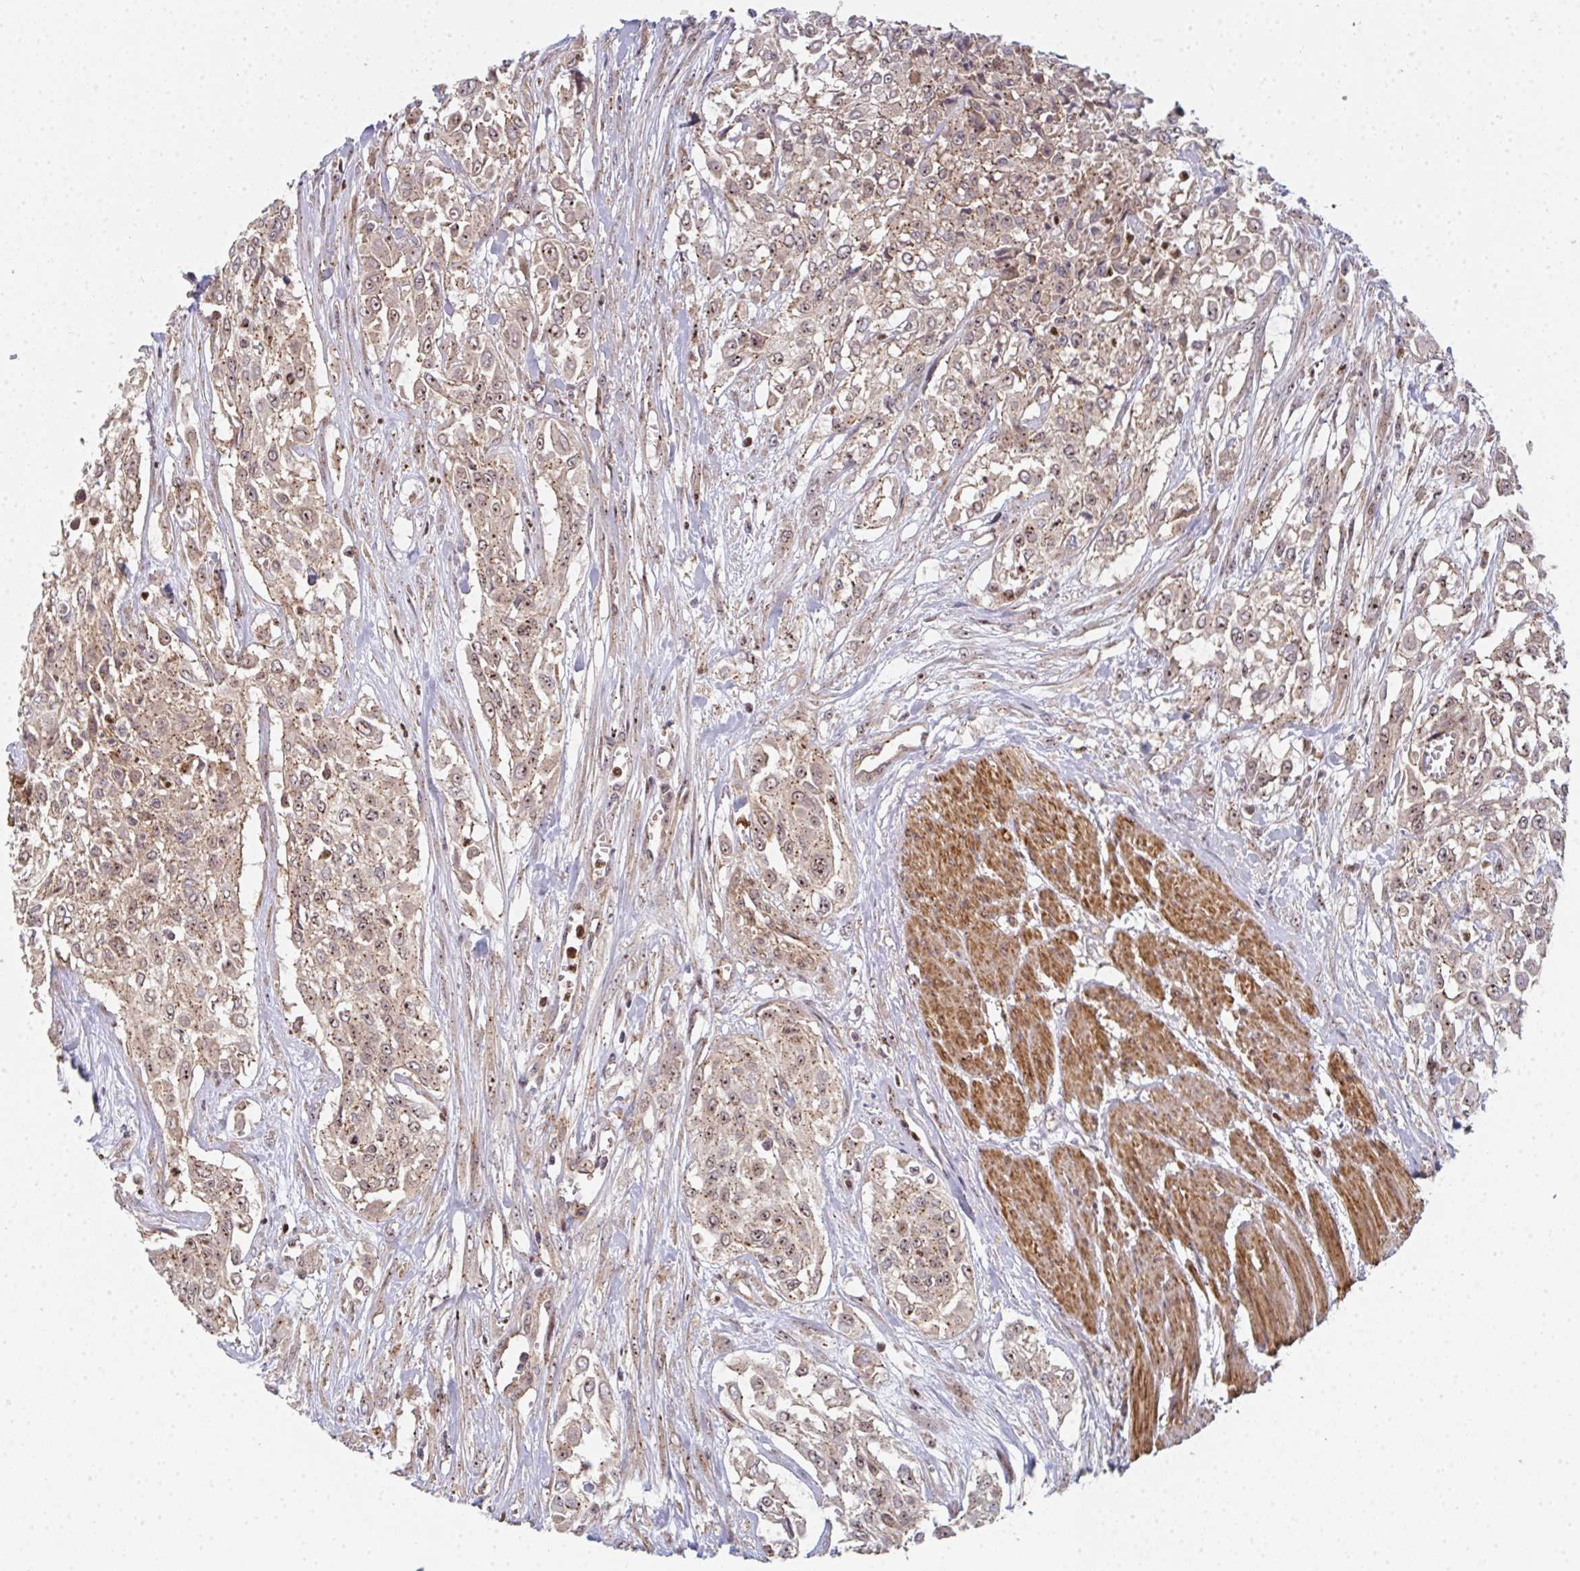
{"staining": {"intensity": "weak", "quantity": ">75%", "location": "cytoplasmic/membranous,nuclear"}, "tissue": "urothelial cancer", "cell_type": "Tumor cells", "image_type": "cancer", "snomed": [{"axis": "morphology", "description": "Urothelial carcinoma, High grade"}, {"axis": "topography", "description": "Urinary bladder"}], "caption": "An immunohistochemistry photomicrograph of tumor tissue is shown. Protein staining in brown highlights weak cytoplasmic/membranous and nuclear positivity in urothelial cancer within tumor cells.", "gene": "SIMC1", "patient": {"sex": "male", "age": 57}}